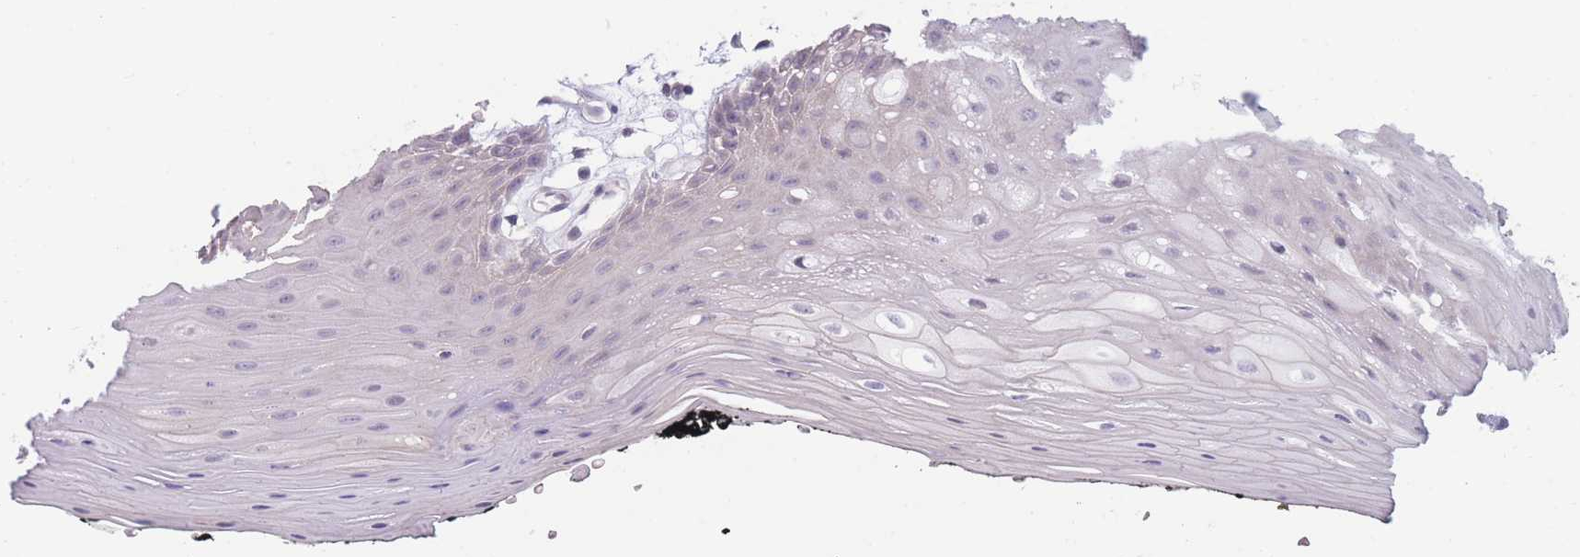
{"staining": {"intensity": "negative", "quantity": "none", "location": "none"}, "tissue": "oral mucosa", "cell_type": "Squamous epithelial cells", "image_type": "normal", "snomed": [{"axis": "morphology", "description": "Normal tissue, NOS"}, {"axis": "topography", "description": "Oral tissue"}, {"axis": "topography", "description": "Tounge, NOS"}], "caption": "This photomicrograph is of normal oral mucosa stained with immunohistochemistry (IHC) to label a protein in brown with the nuclei are counter-stained blue. There is no staining in squamous epithelial cells. The staining was performed using DAB to visualize the protein expression in brown, while the nuclei were stained in blue with hematoxylin (Magnification: 20x).", "gene": "PODXL", "patient": {"sex": "female", "age": 59}}